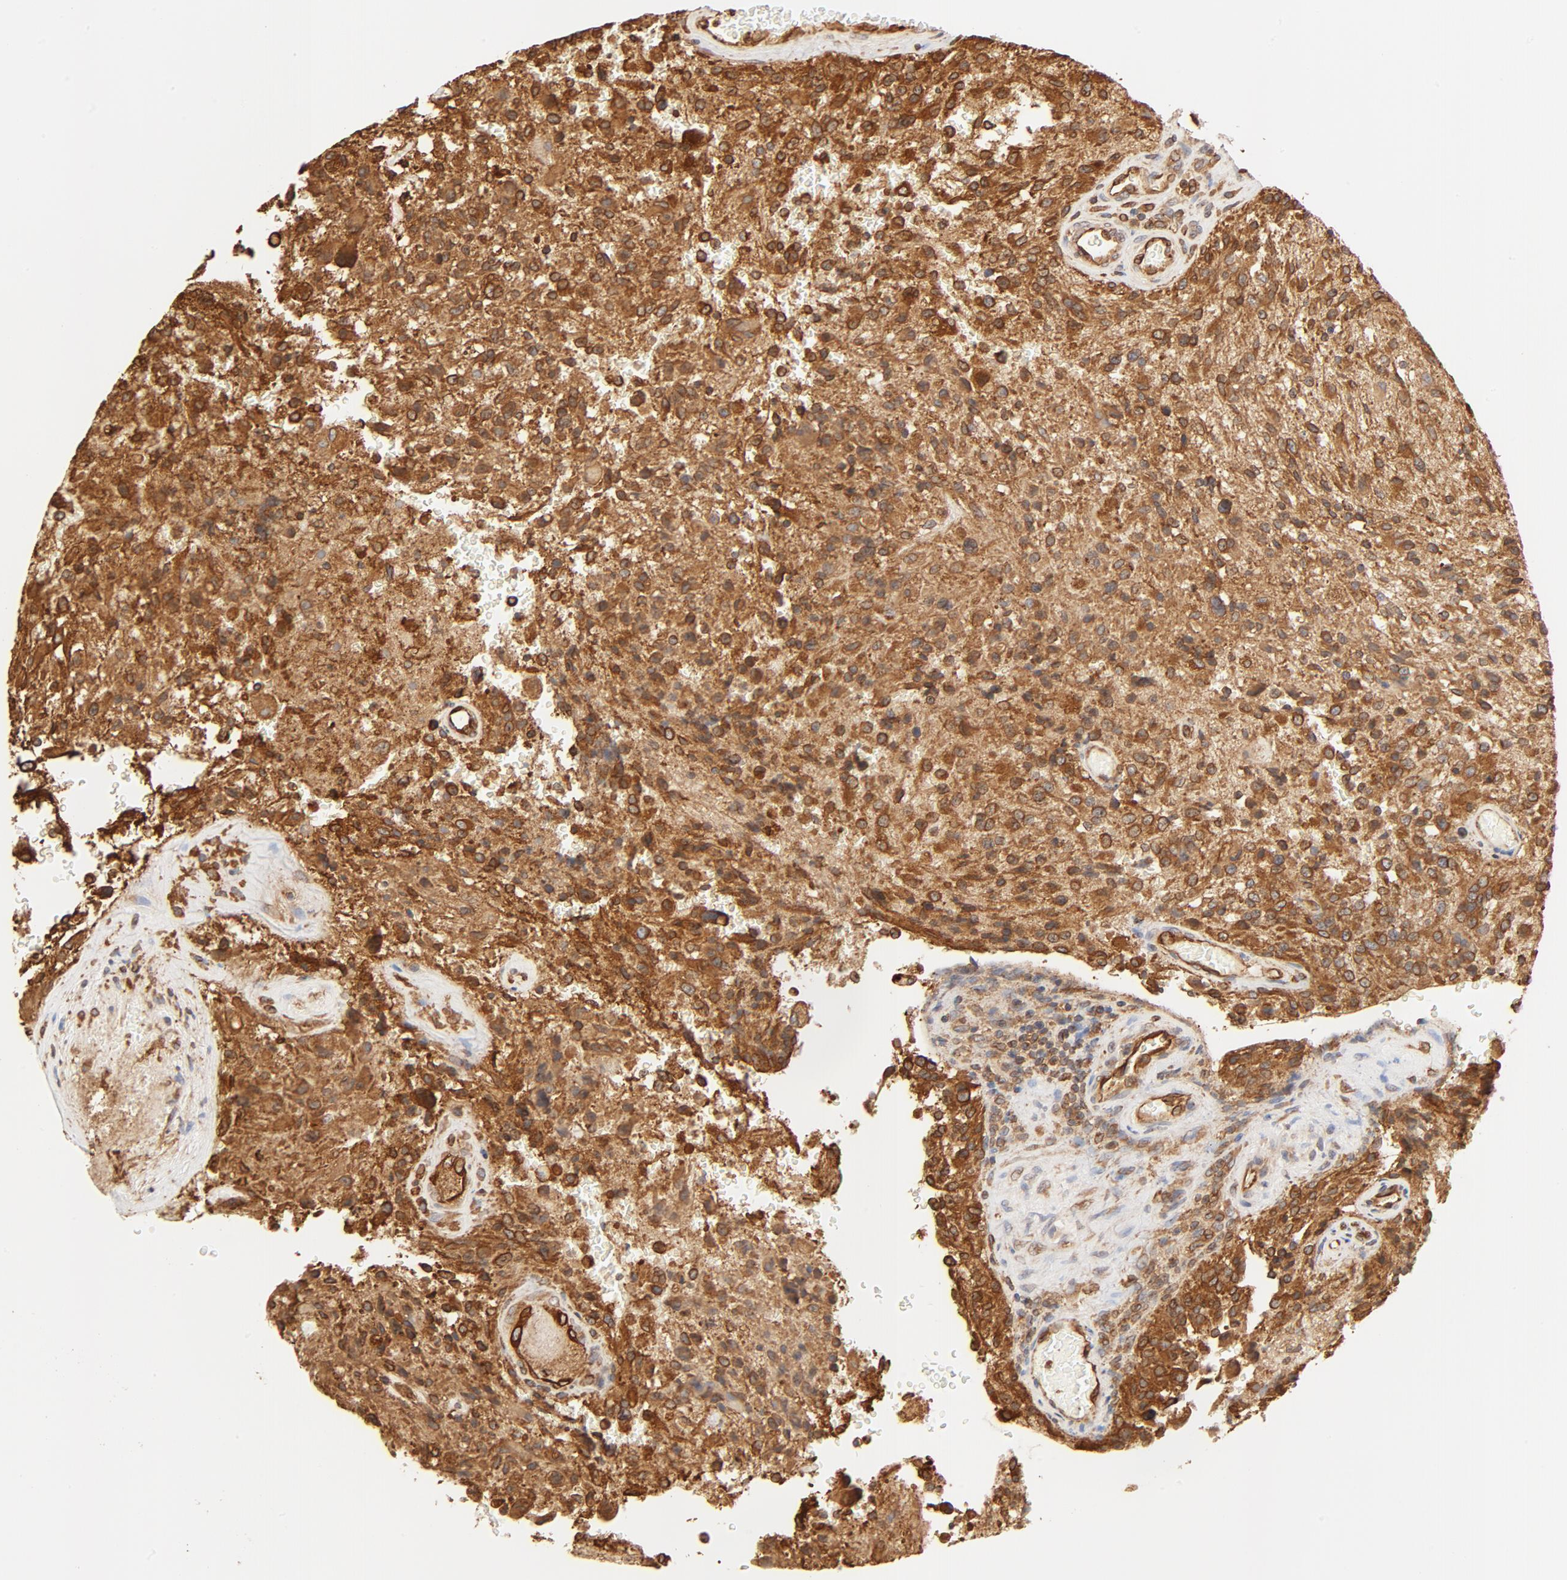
{"staining": {"intensity": "strong", "quantity": ">75%", "location": "cytoplasmic/membranous"}, "tissue": "glioma", "cell_type": "Tumor cells", "image_type": "cancer", "snomed": [{"axis": "morphology", "description": "Normal tissue, NOS"}, {"axis": "morphology", "description": "Glioma, malignant, High grade"}, {"axis": "topography", "description": "Cerebral cortex"}], "caption": "Human glioma stained with a protein marker reveals strong staining in tumor cells.", "gene": "BCAP31", "patient": {"sex": "male", "age": 56}}